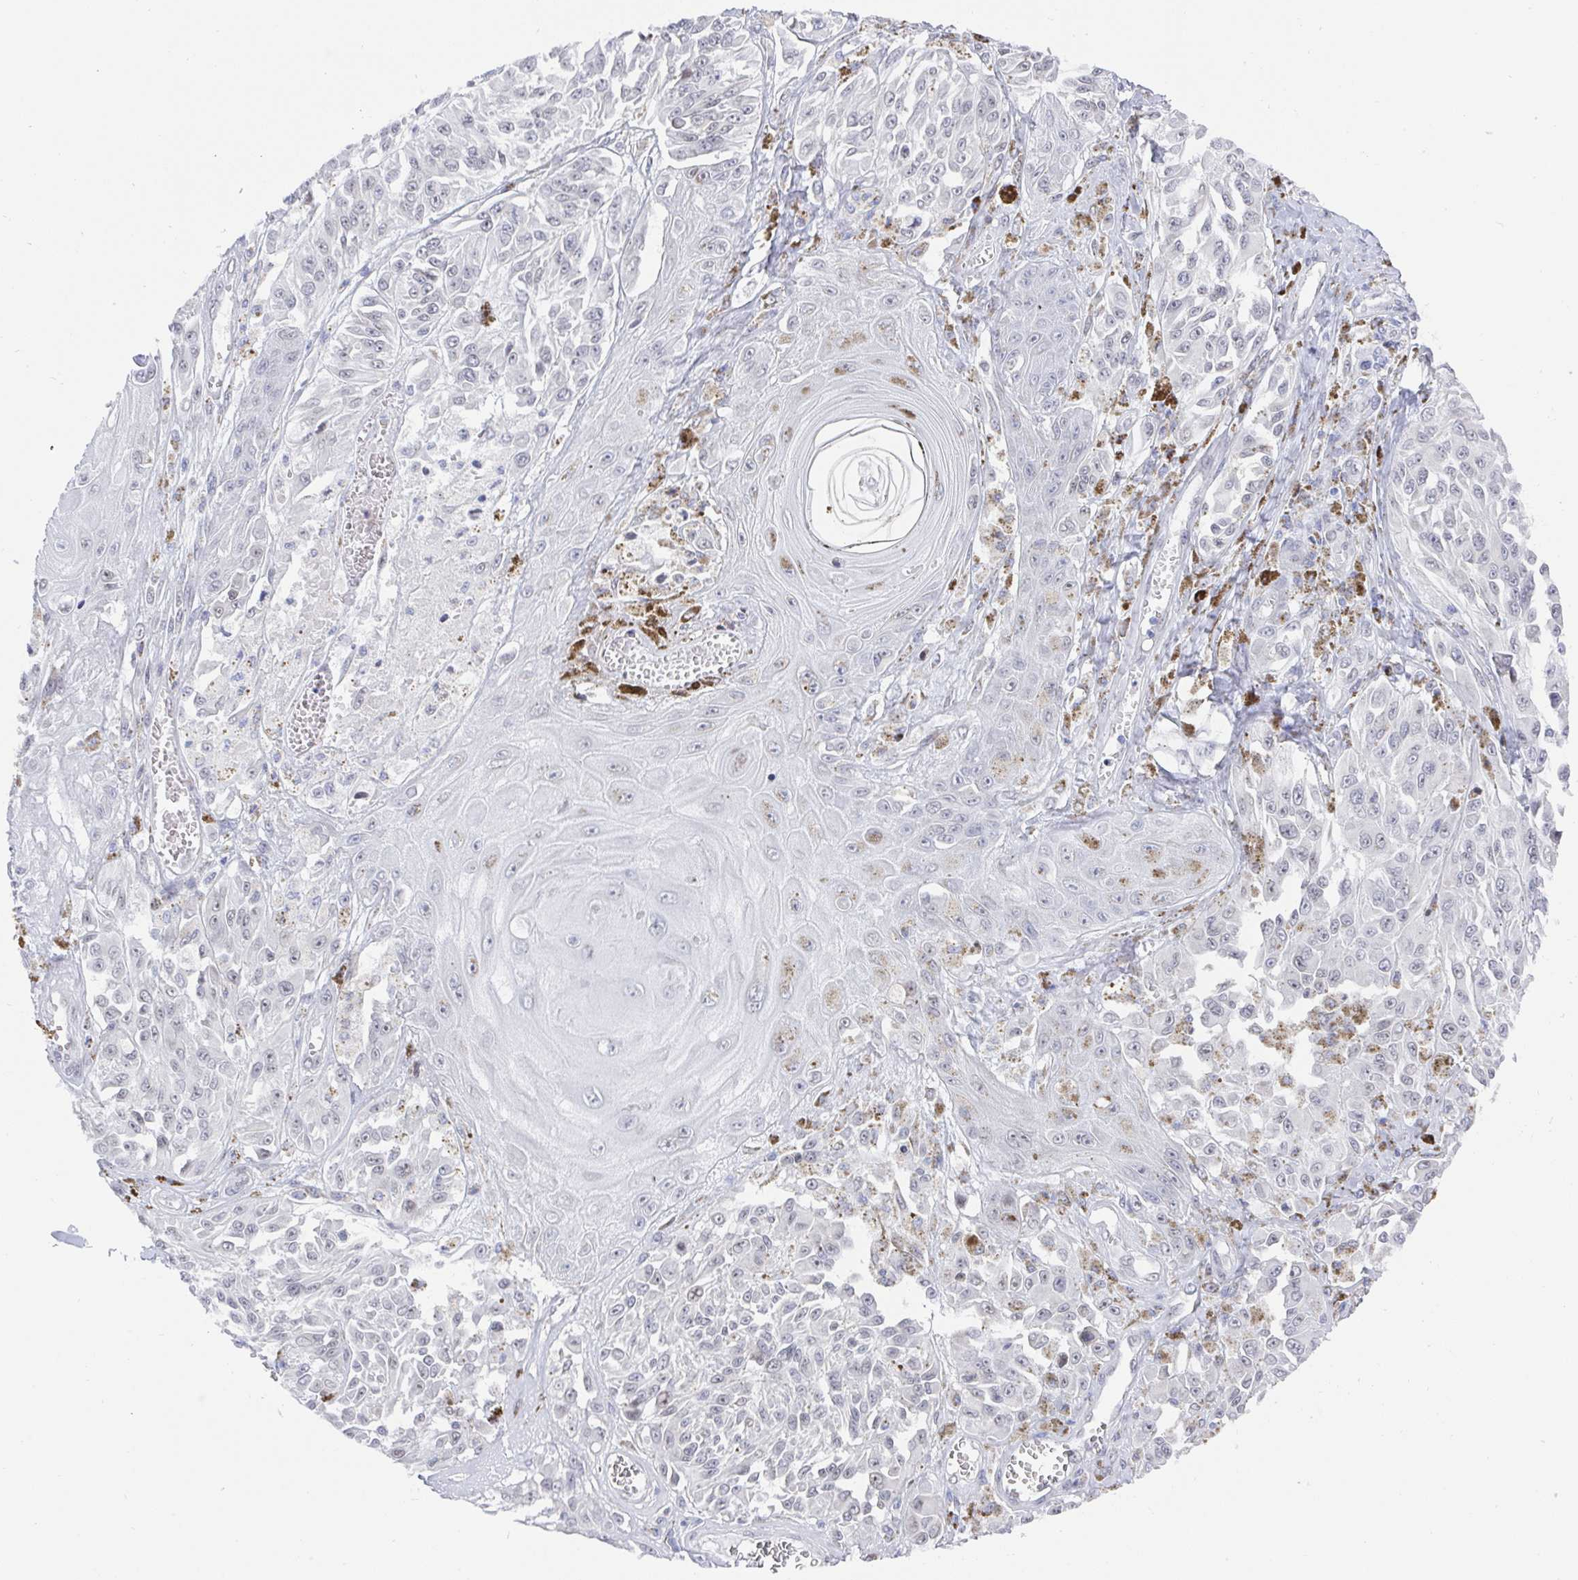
{"staining": {"intensity": "negative", "quantity": "none", "location": "none"}, "tissue": "melanoma", "cell_type": "Tumor cells", "image_type": "cancer", "snomed": [{"axis": "morphology", "description": "Malignant melanoma, NOS"}, {"axis": "topography", "description": "Skin"}], "caption": "Tumor cells are negative for protein expression in human melanoma.", "gene": "MFSD4A", "patient": {"sex": "male", "age": 94}}